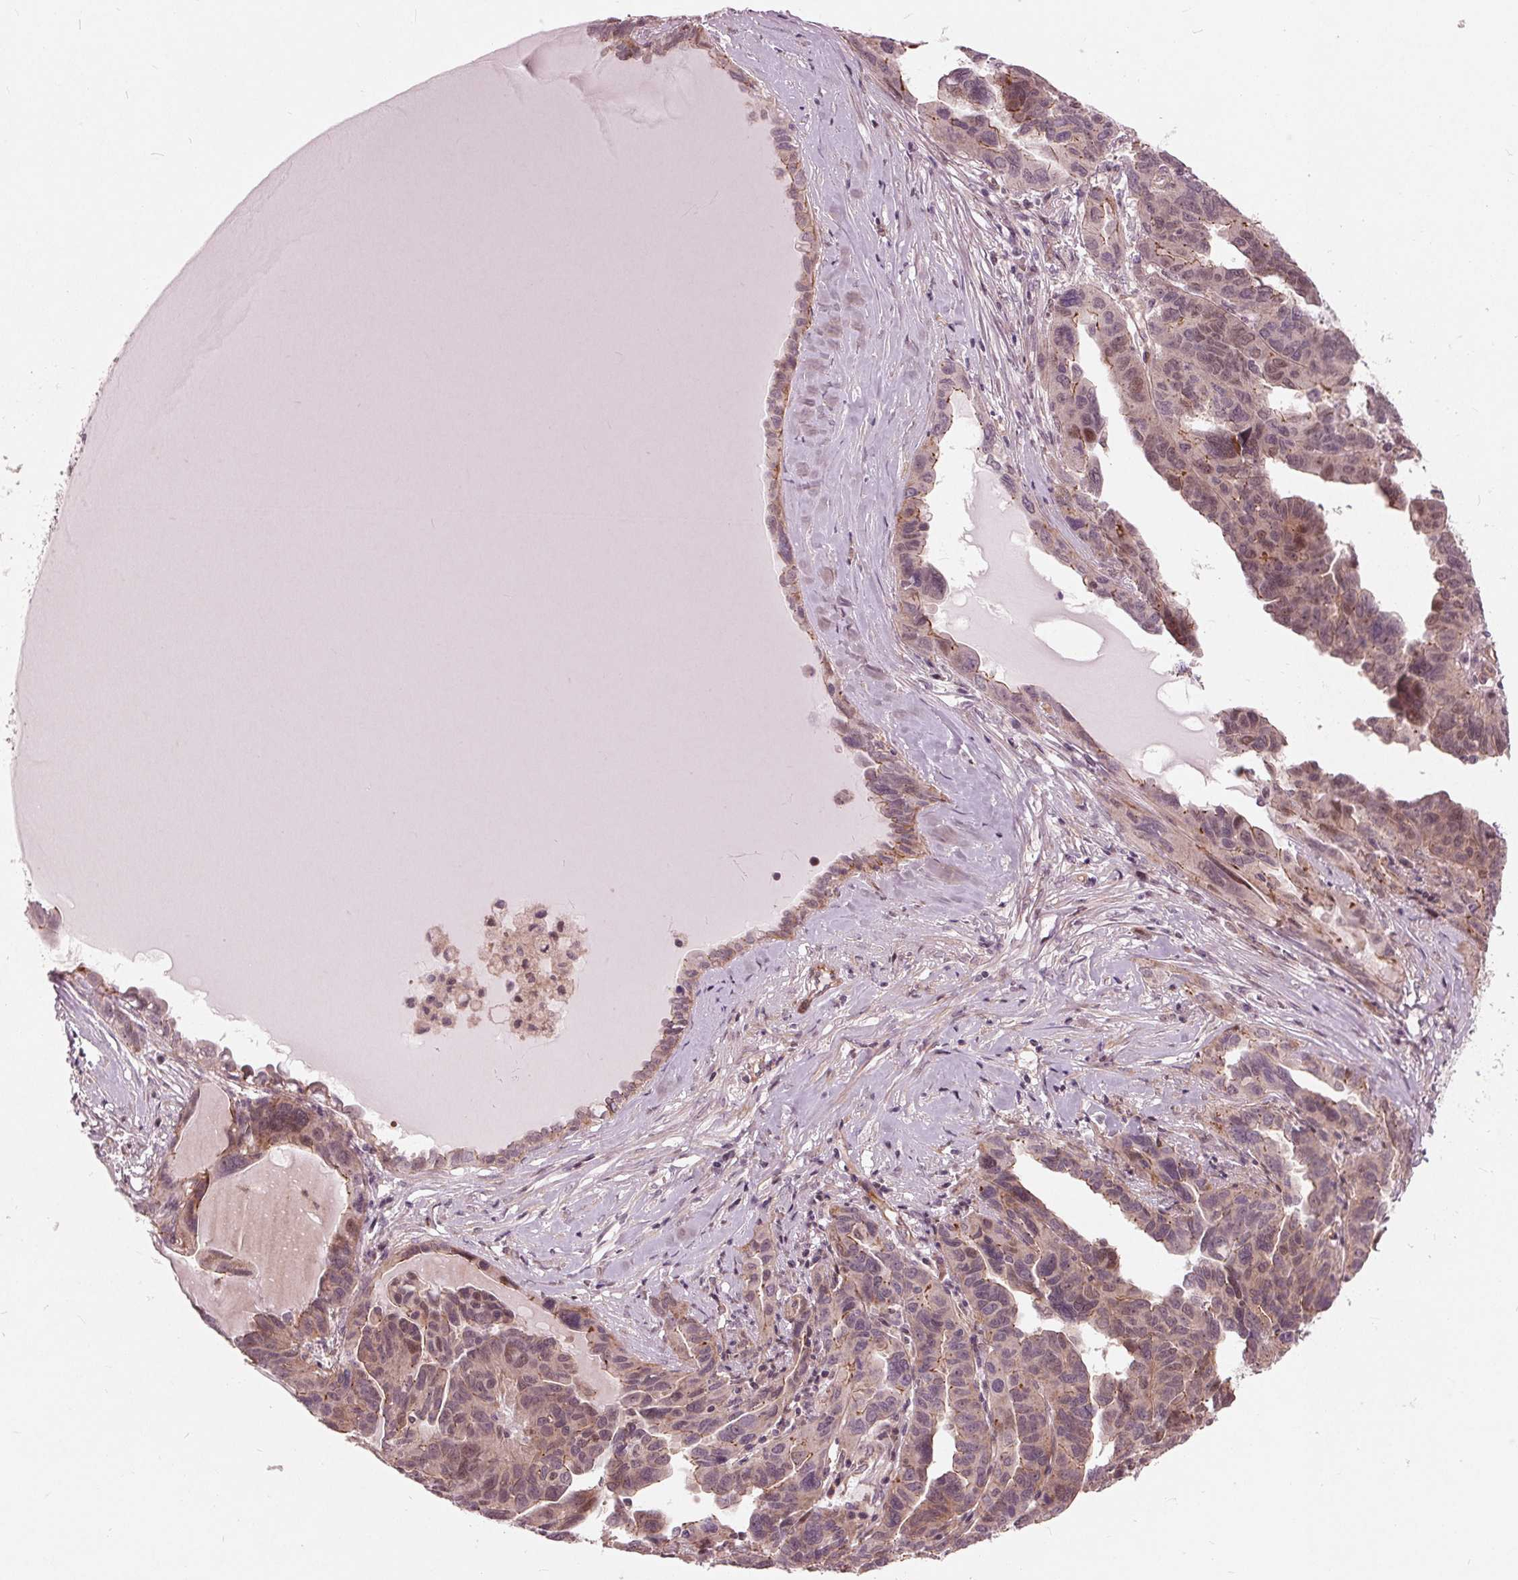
{"staining": {"intensity": "moderate", "quantity": "<25%", "location": "cytoplasmic/membranous"}, "tissue": "ovarian cancer", "cell_type": "Tumor cells", "image_type": "cancer", "snomed": [{"axis": "morphology", "description": "Cystadenocarcinoma, serous, NOS"}, {"axis": "topography", "description": "Ovary"}], "caption": "Immunohistochemistry (DAB (3,3'-diaminobenzidine)) staining of ovarian cancer displays moderate cytoplasmic/membranous protein staining in about <25% of tumor cells.", "gene": "TXNIP", "patient": {"sex": "female", "age": 64}}